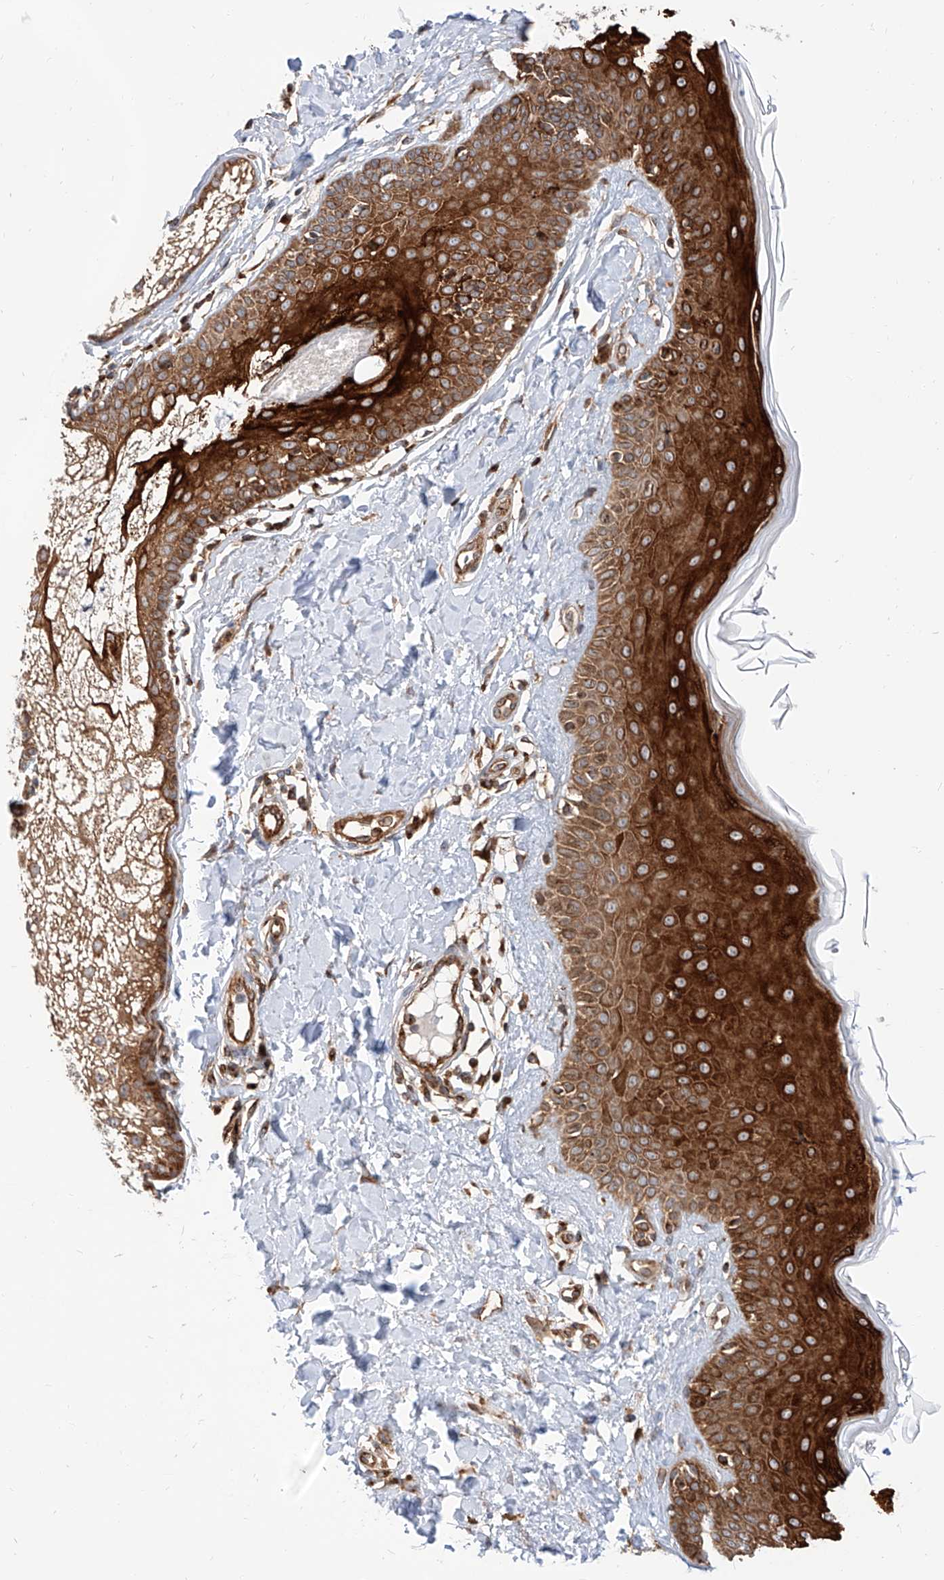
{"staining": {"intensity": "moderate", "quantity": ">75%", "location": "cytoplasmic/membranous"}, "tissue": "skin", "cell_type": "Fibroblasts", "image_type": "normal", "snomed": [{"axis": "morphology", "description": "Normal tissue, NOS"}, {"axis": "topography", "description": "Skin"}], "caption": "Fibroblasts demonstrate moderate cytoplasmic/membranous positivity in about >75% of cells in normal skin. The staining was performed using DAB to visualize the protein expression in brown, while the nuclei were stained in blue with hematoxylin (Magnification: 20x).", "gene": "ISCA2", "patient": {"sex": "male", "age": 52}}